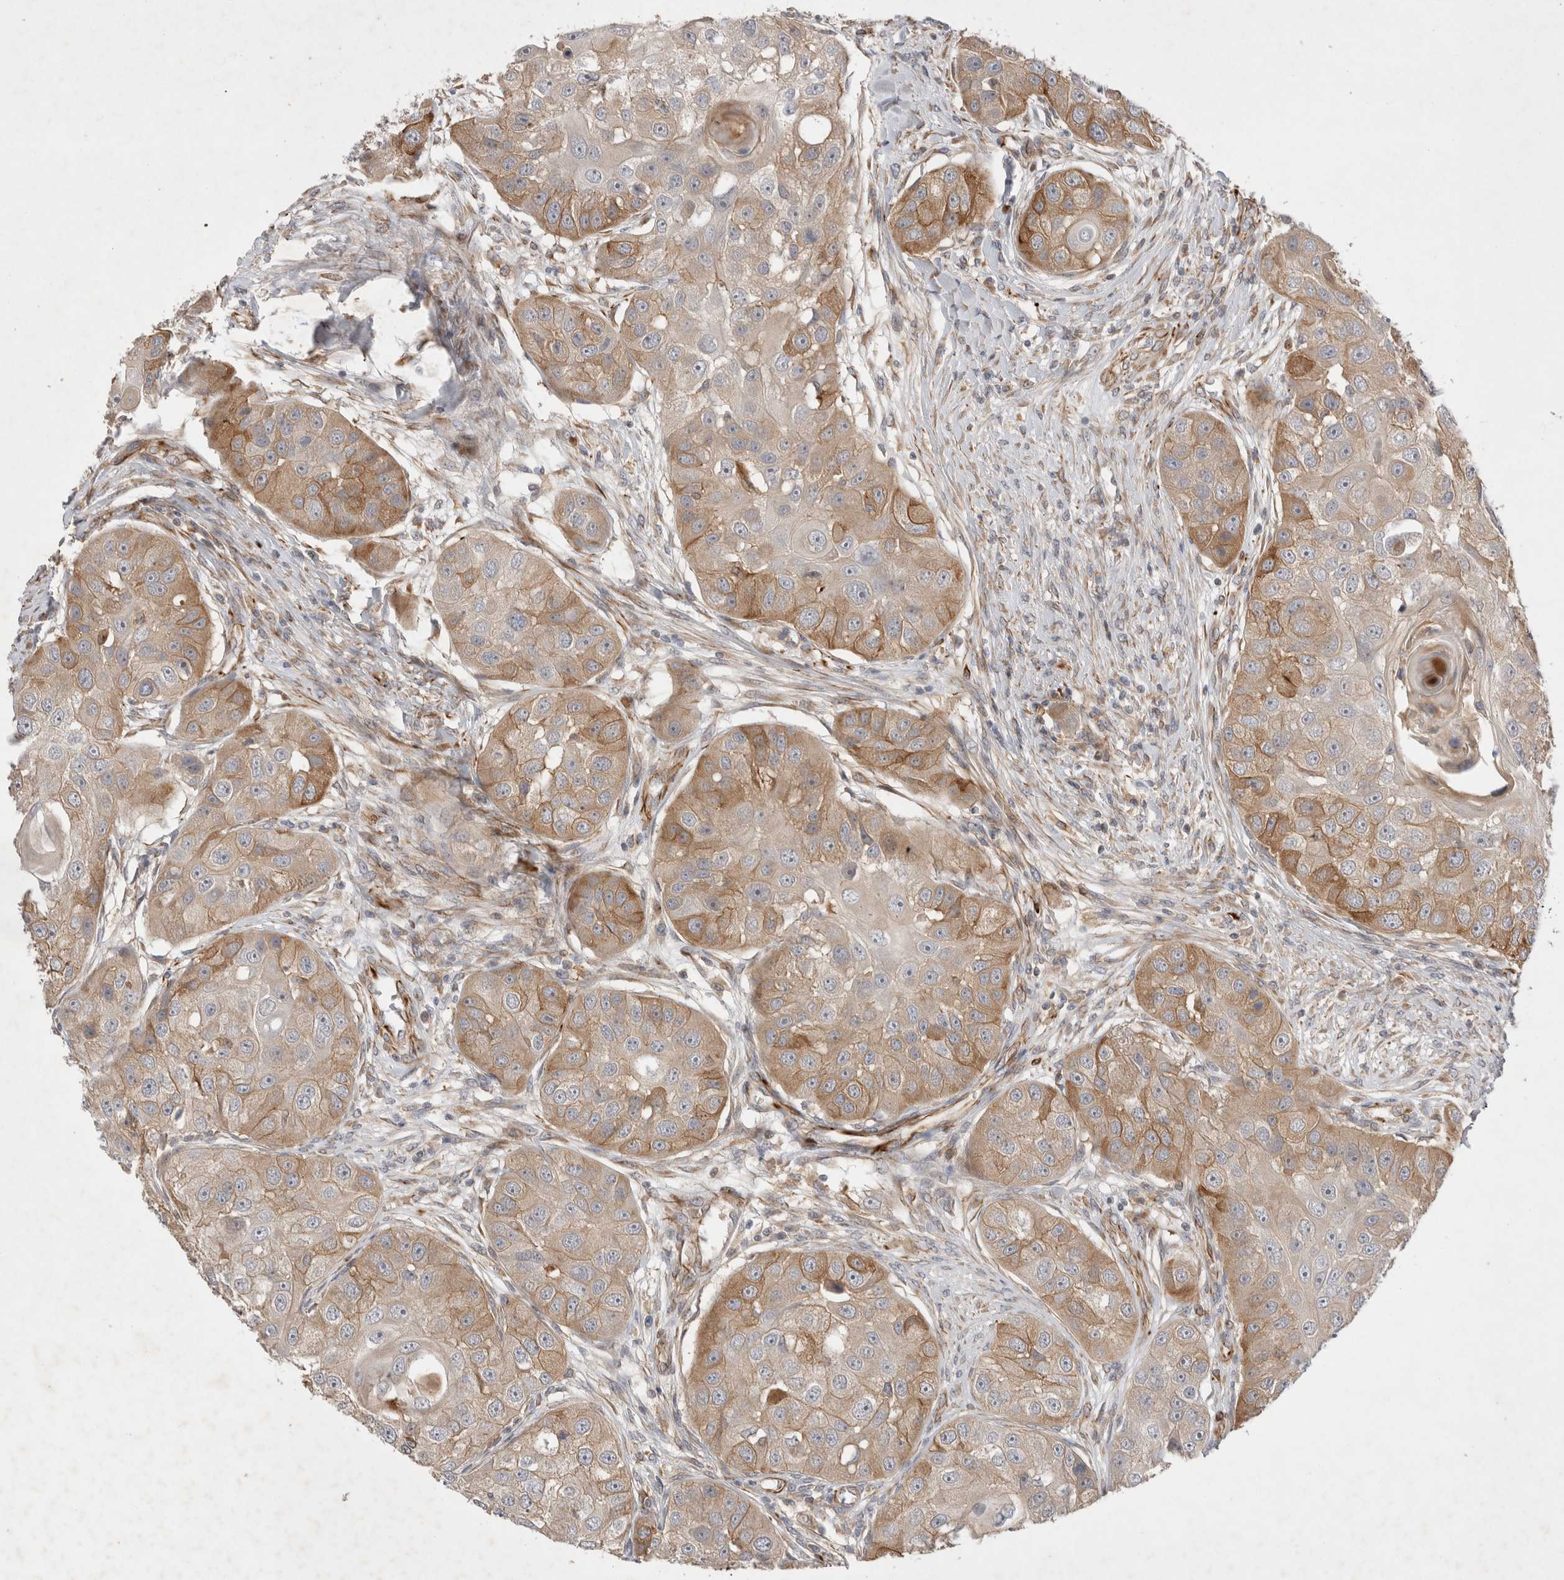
{"staining": {"intensity": "moderate", "quantity": "25%-75%", "location": "cytoplasmic/membranous"}, "tissue": "head and neck cancer", "cell_type": "Tumor cells", "image_type": "cancer", "snomed": [{"axis": "morphology", "description": "Normal tissue, NOS"}, {"axis": "morphology", "description": "Squamous cell carcinoma, NOS"}, {"axis": "topography", "description": "Skeletal muscle"}, {"axis": "topography", "description": "Head-Neck"}], "caption": "Immunohistochemical staining of human head and neck cancer (squamous cell carcinoma) displays moderate cytoplasmic/membranous protein expression in about 25%-75% of tumor cells.", "gene": "NMU", "patient": {"sex": "male", "age": 51}}